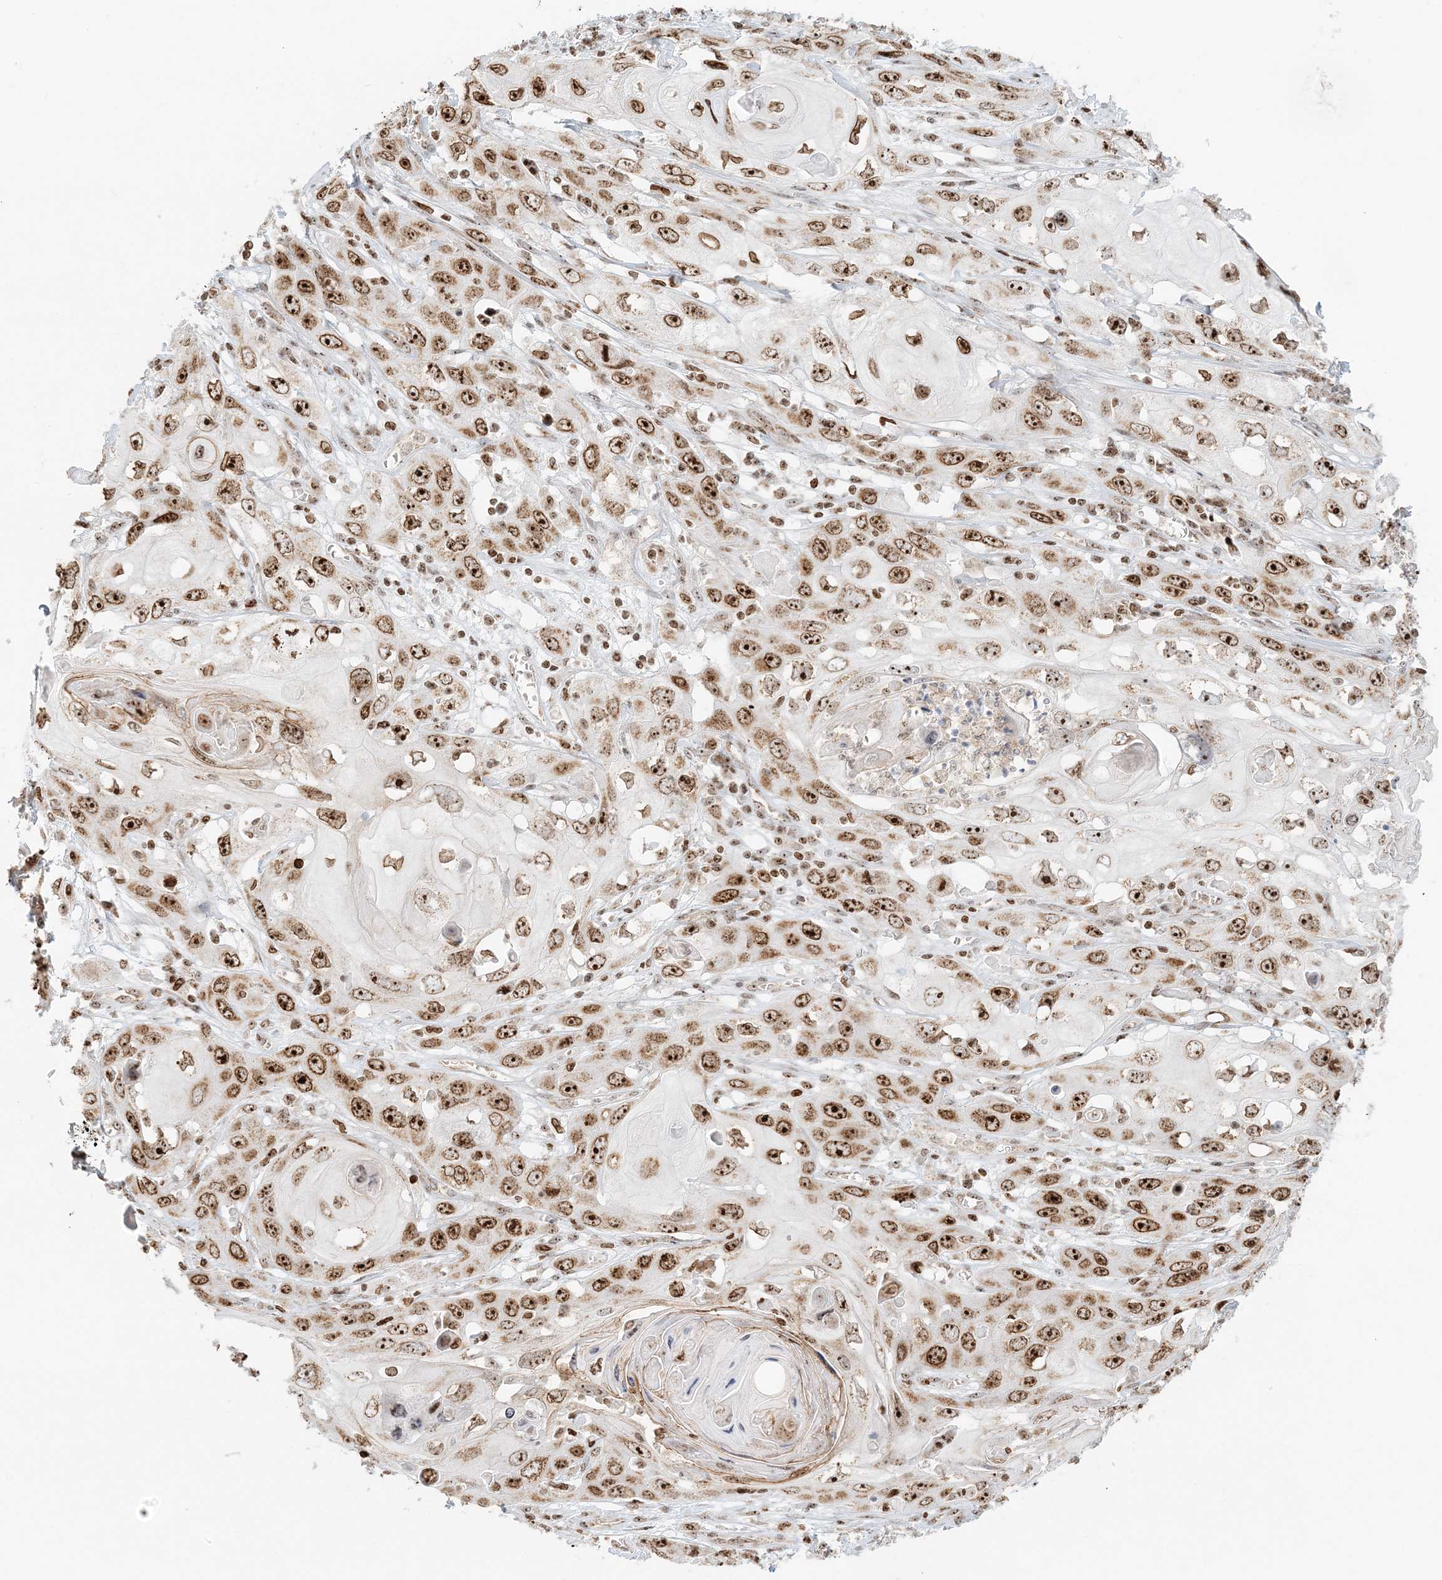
{"staining": {"intensity": "strong", "quantity": "25%-75%", "location": "cytoplasmic/membranous,nuclear"}, "tissue": "skin cancer", "cell_type": "Tumor cells", "image_type": "cancer", "snomed": [{"axis": "morphology", "description": "Squamous cell carcinoma, NOS"}, {"axis": "topography", "description": "Skin"}], "caption": "DAB immunohistochemical staining of human squamous cell carcinoma (skin) exhibits strong cytoplasmic/membranous and nuclear protein positivity in about 25%-75% of tumor cells. The protein of interest is shown in brown color, while the nuclei are stained blue.", "gene": "UBE2F", "patient": {"sex": "male", "age": 55}}